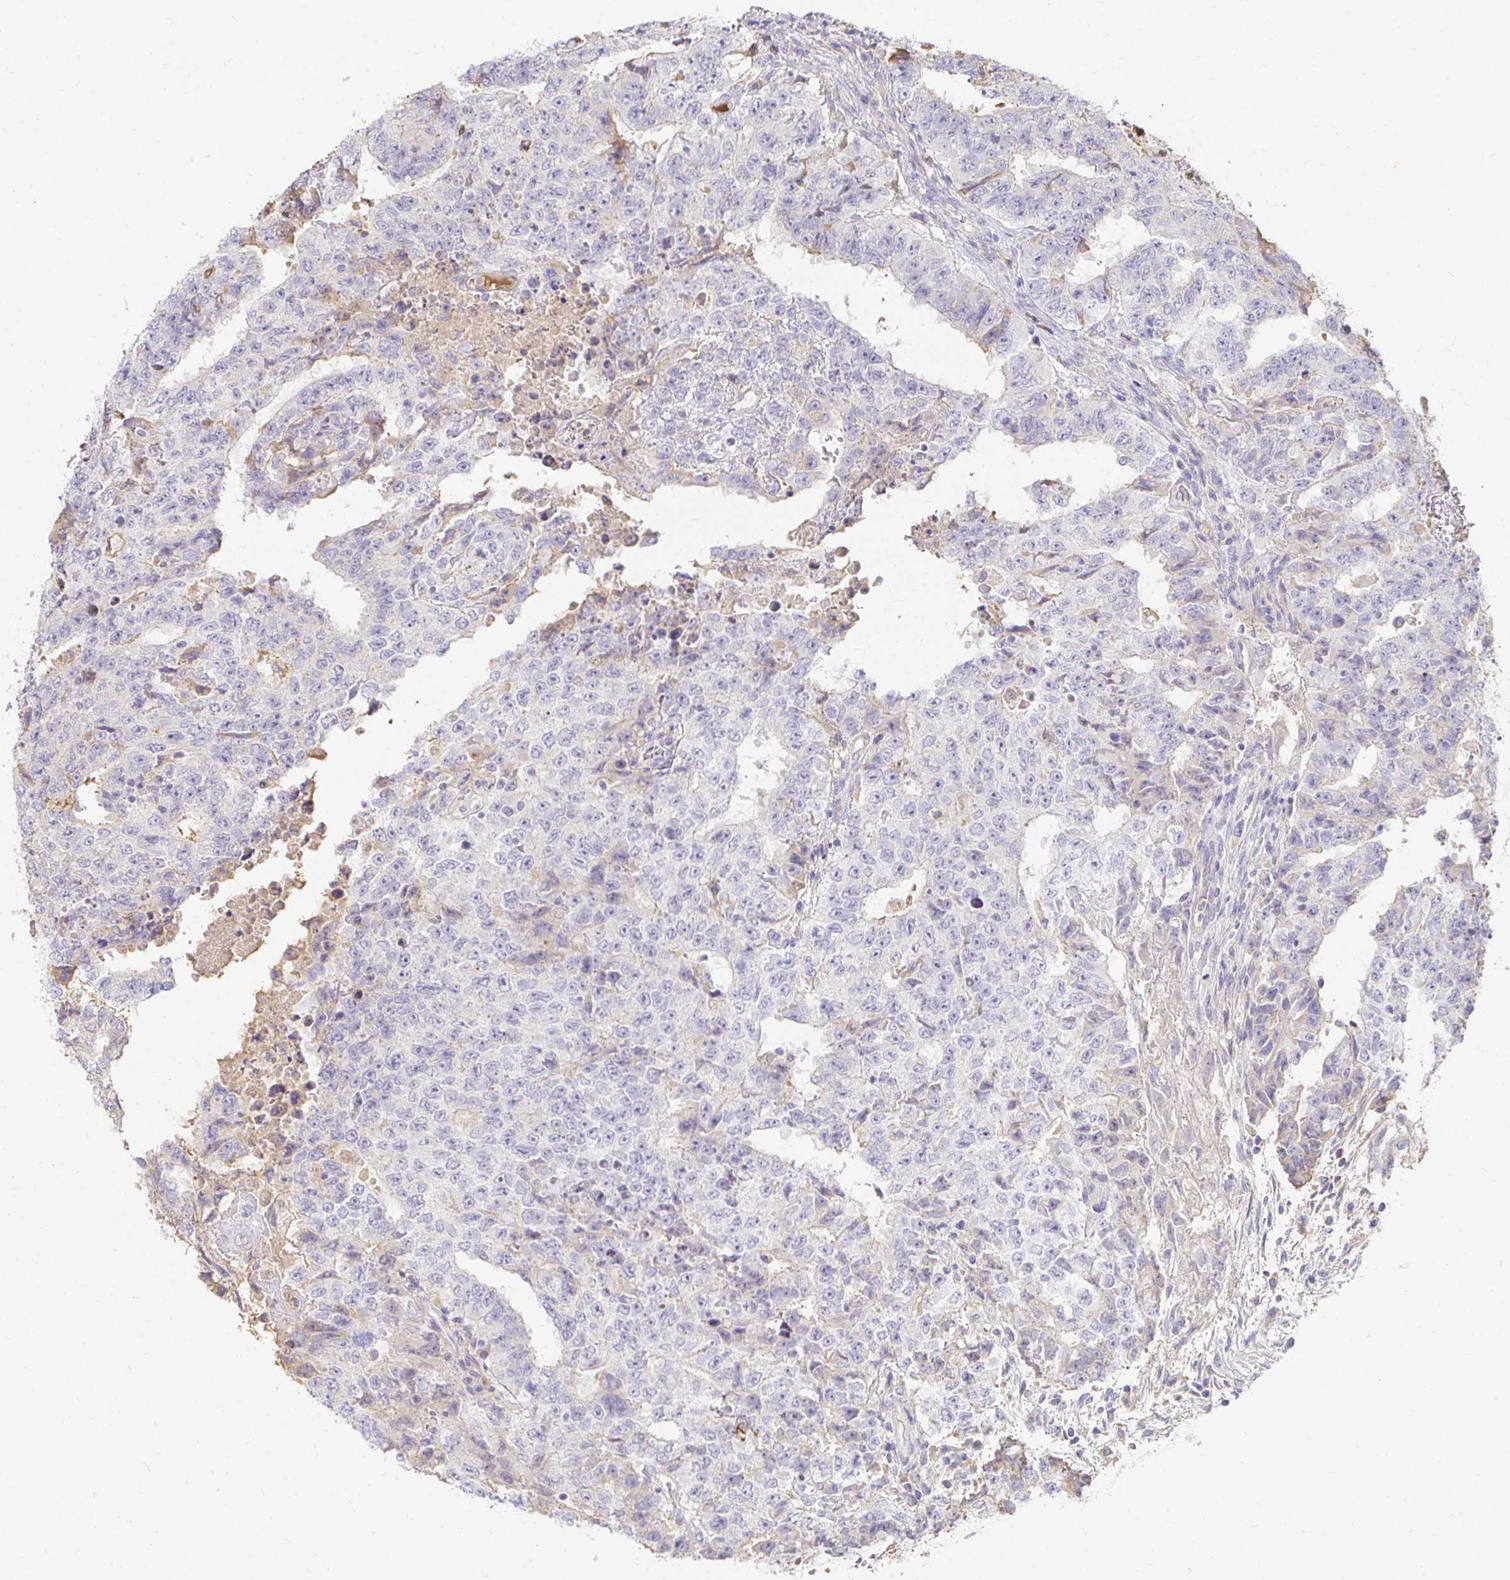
{"staining": {"intensity": "negative", "quantity": "none", "location": "none"}, "tissue": "testis cancer", "cell_type": "Tumor cells", "image_type": "cancer", "snomed": [{"axis": "morphology", "description": "Carcinoma, Embryonal, NOS"}, {"axis": "topography", "description": "Testis"}], "caption": "The photomicrograph demonstrates no significant expression in tumor cells of testis cancer.", "gene": "LOXL4", "patient": {"sex": "male", "age": 24}}